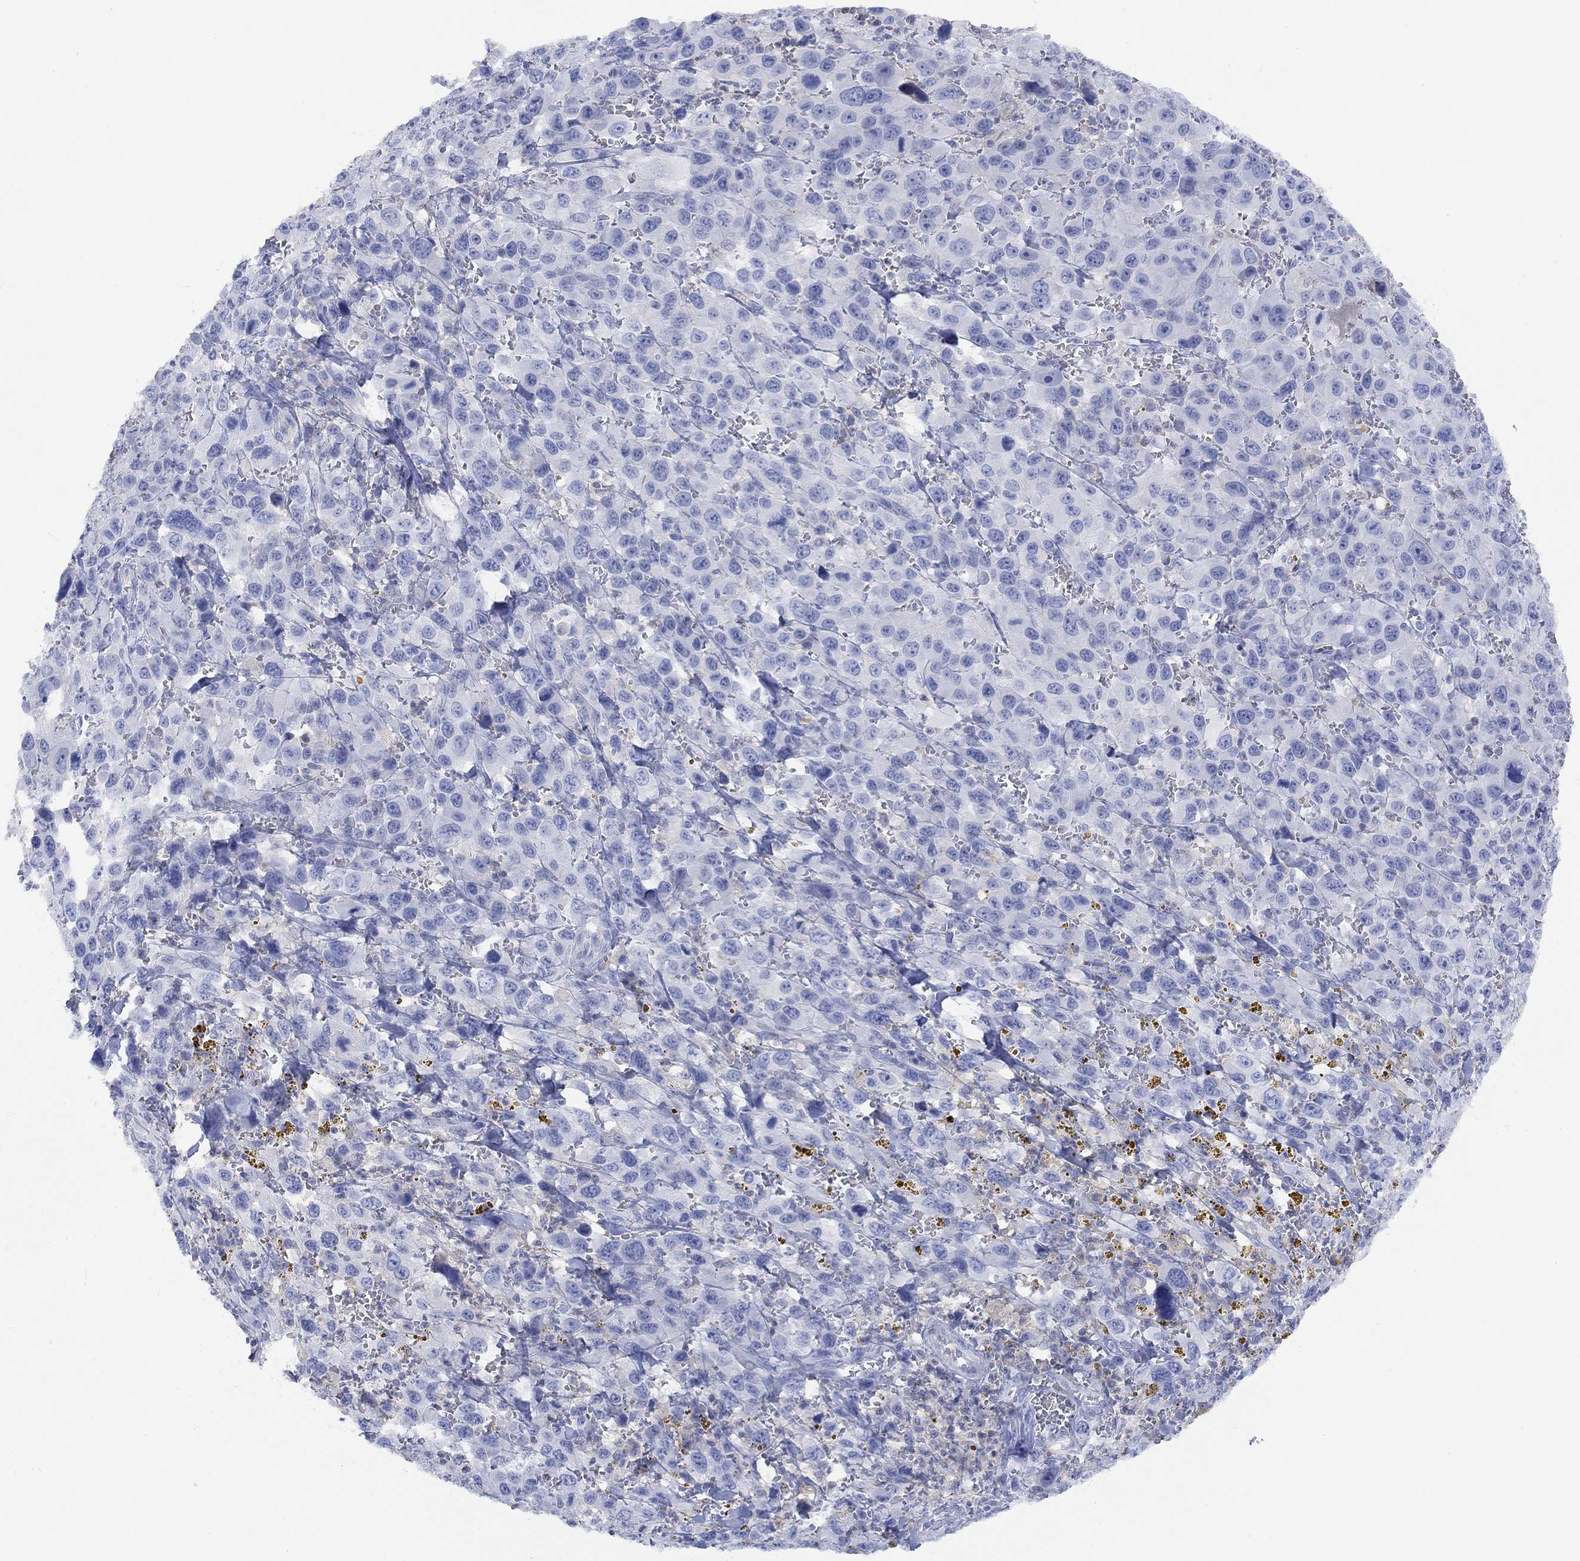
{"staining": {"intensity": "negative", "quantity": "none", "location": "none"}, "tissue": "melanoma", "cell_type": "Tumor cells", "image_type": "cancer", "snomed": [{"axis": "morphology", "description": "Malignant melanoma, NOS"}, {"axis": "topography", "description": "Skin"}], "caption": "Immunohistochemistry (IHC) micrograph of neoplastic tissue: melanoma stained with DAB demonstrates no significant protein positivity in tumor cells.", "gene": "GCM1", "patient": {"sex": "female", "age": 91}}